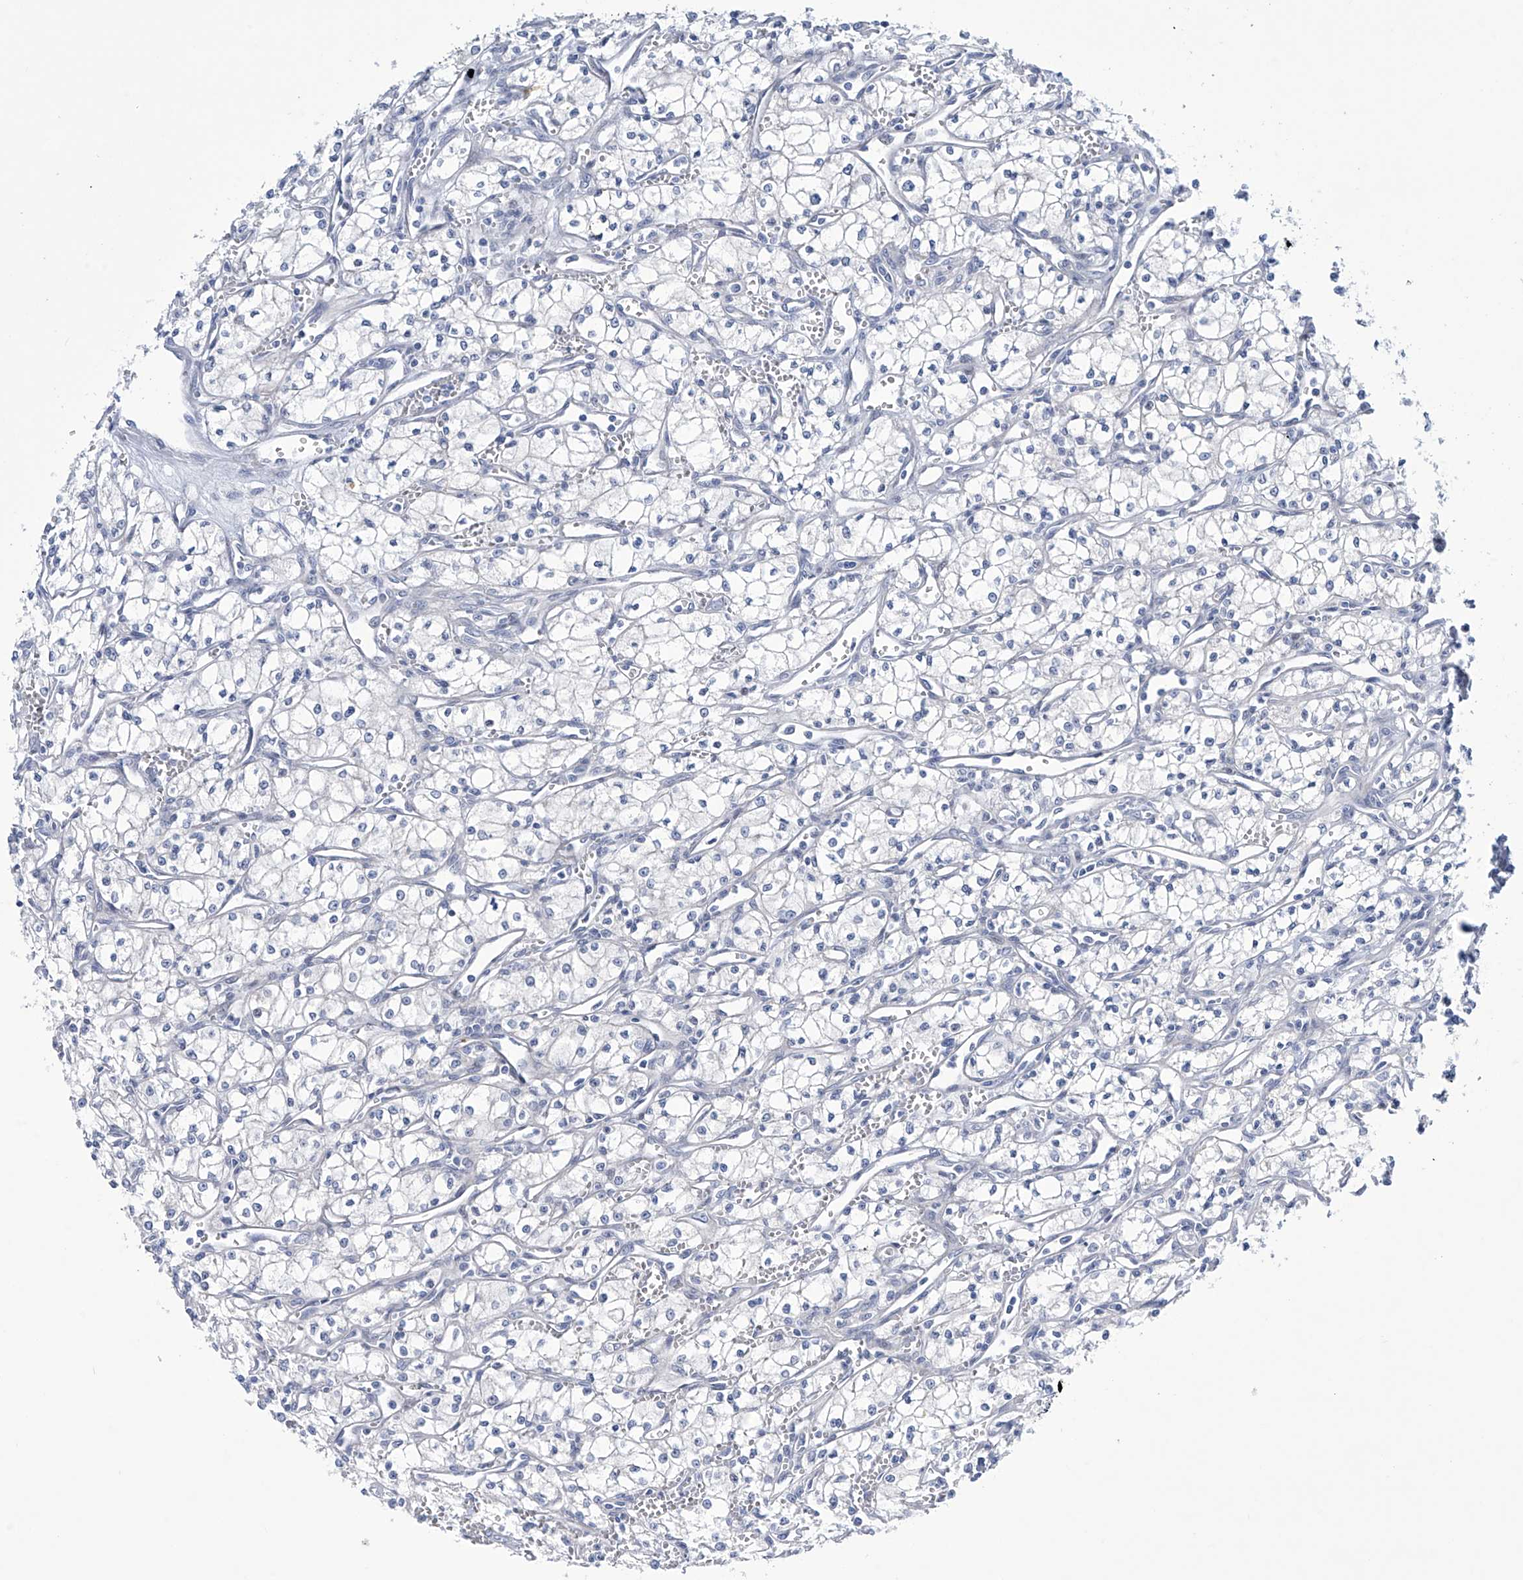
{"staining": {"intensity": "negative", "quantity": "none", "location": "none"}, "tissue": "renal cancer", "cell_type": "Tumor cells", "image_type": "cancer", "snomed": [{"axis": "morphology", "description": "Adenocarcinoma, NOS"}, {"axis": "topography", "description": "Kidney"}], "caption": "Micrograph shows no significant protein expression in tumor cells of renal cancer.", "gene": "TRIM60", "patient": {"sex": "male", "age": 59}}